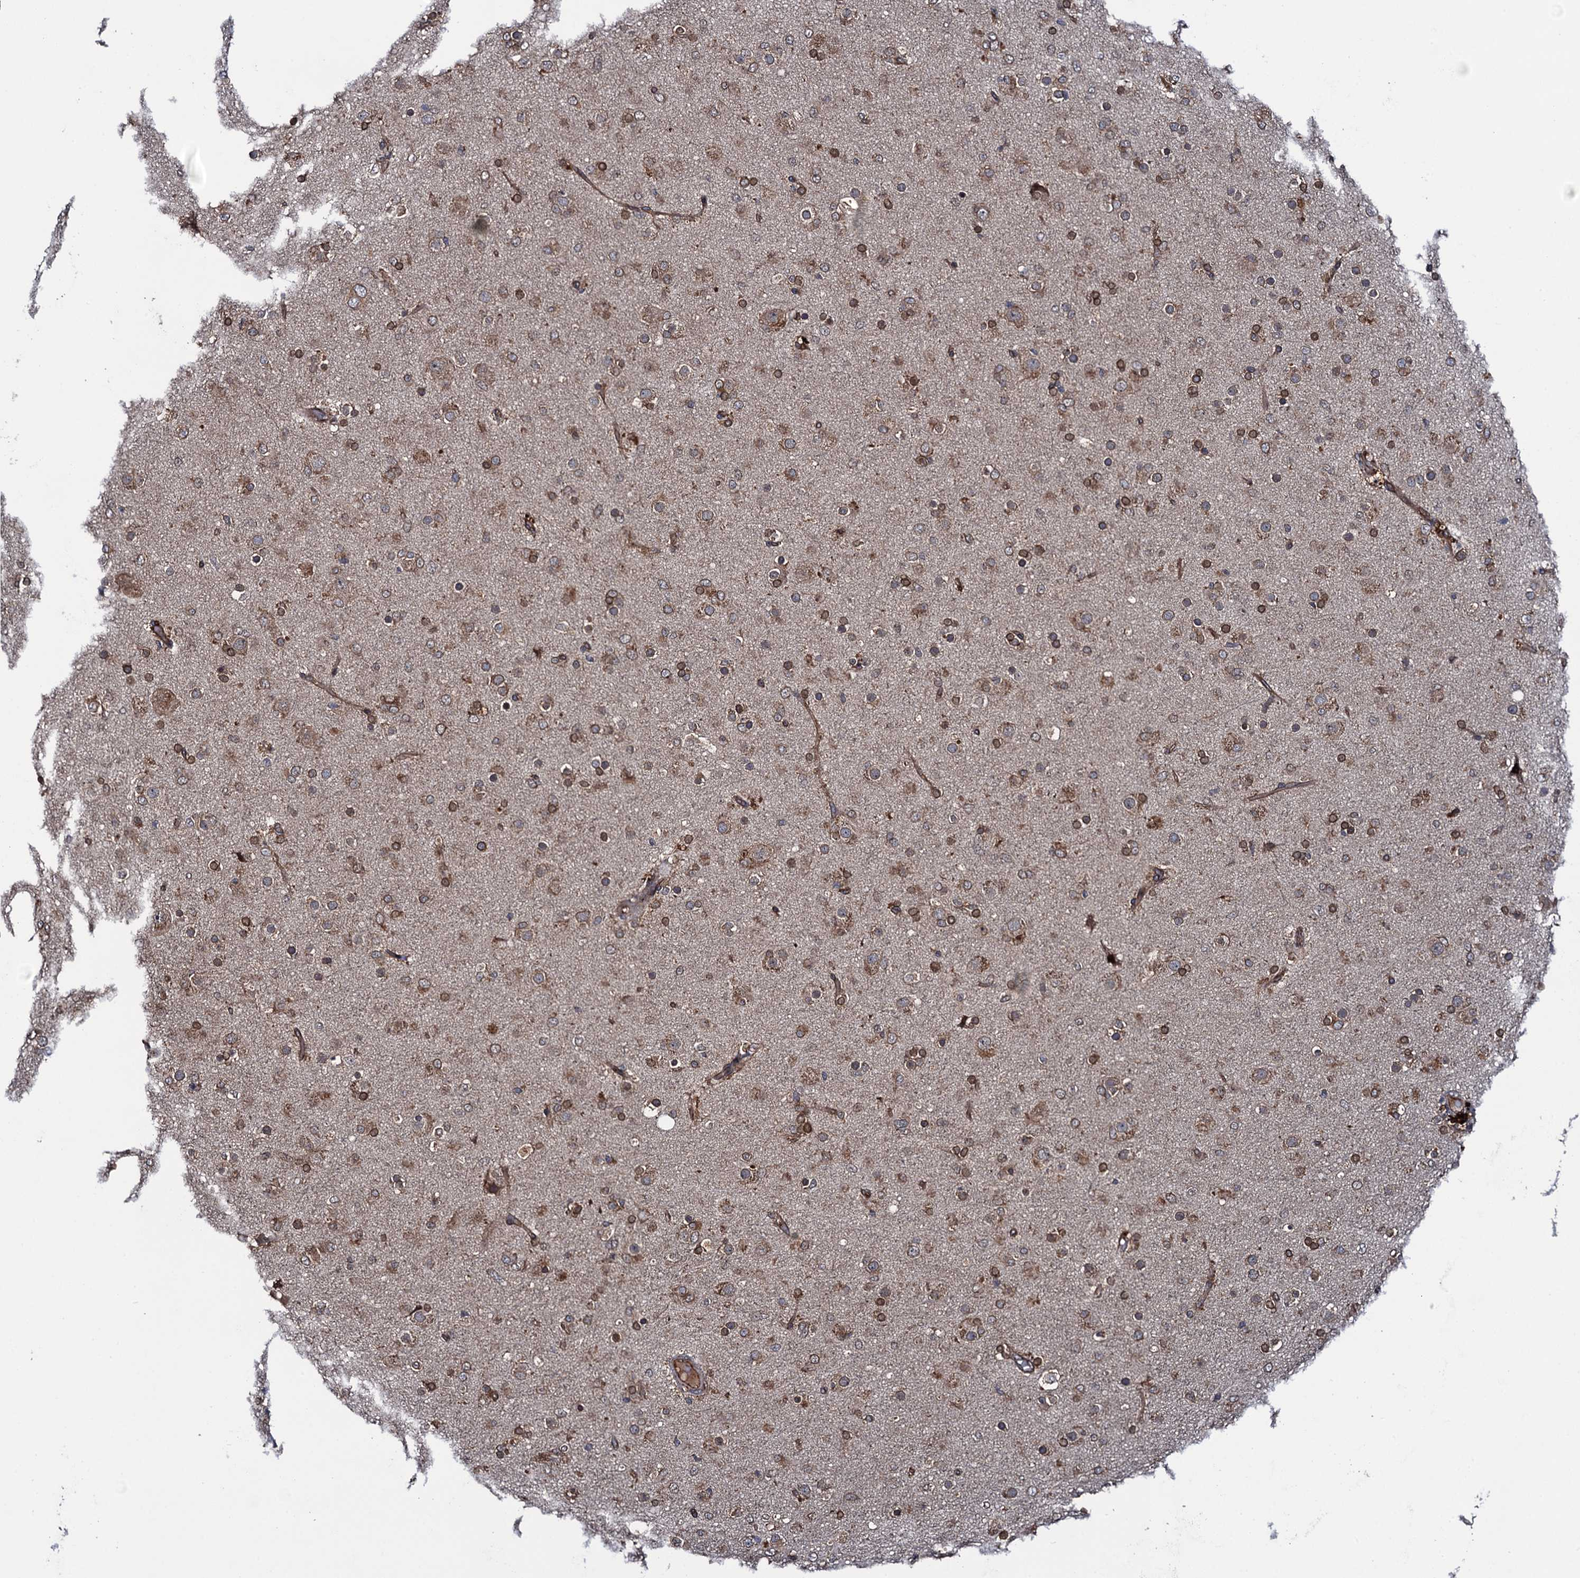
{"staining": {"intensity": "moderate", "quantity": ">75%", "location": "cytoplasmic/membranous"}, "tissue": "glioma", "cell_type": "Tumor cells", "image_type": "cancer", "snomed": [{"axis": "morphology", "description": "Glioma, malignant, Low grade"}, {"axis": "topography", "description": "Brain"}], "caption": "Protein analysis of glioma tissue shows moderate cytoplasmic/membranous positivity in approximately >75% of tumor cells.", "gene": "EVX2", "patient": {"sex": "male", "age": 65}}